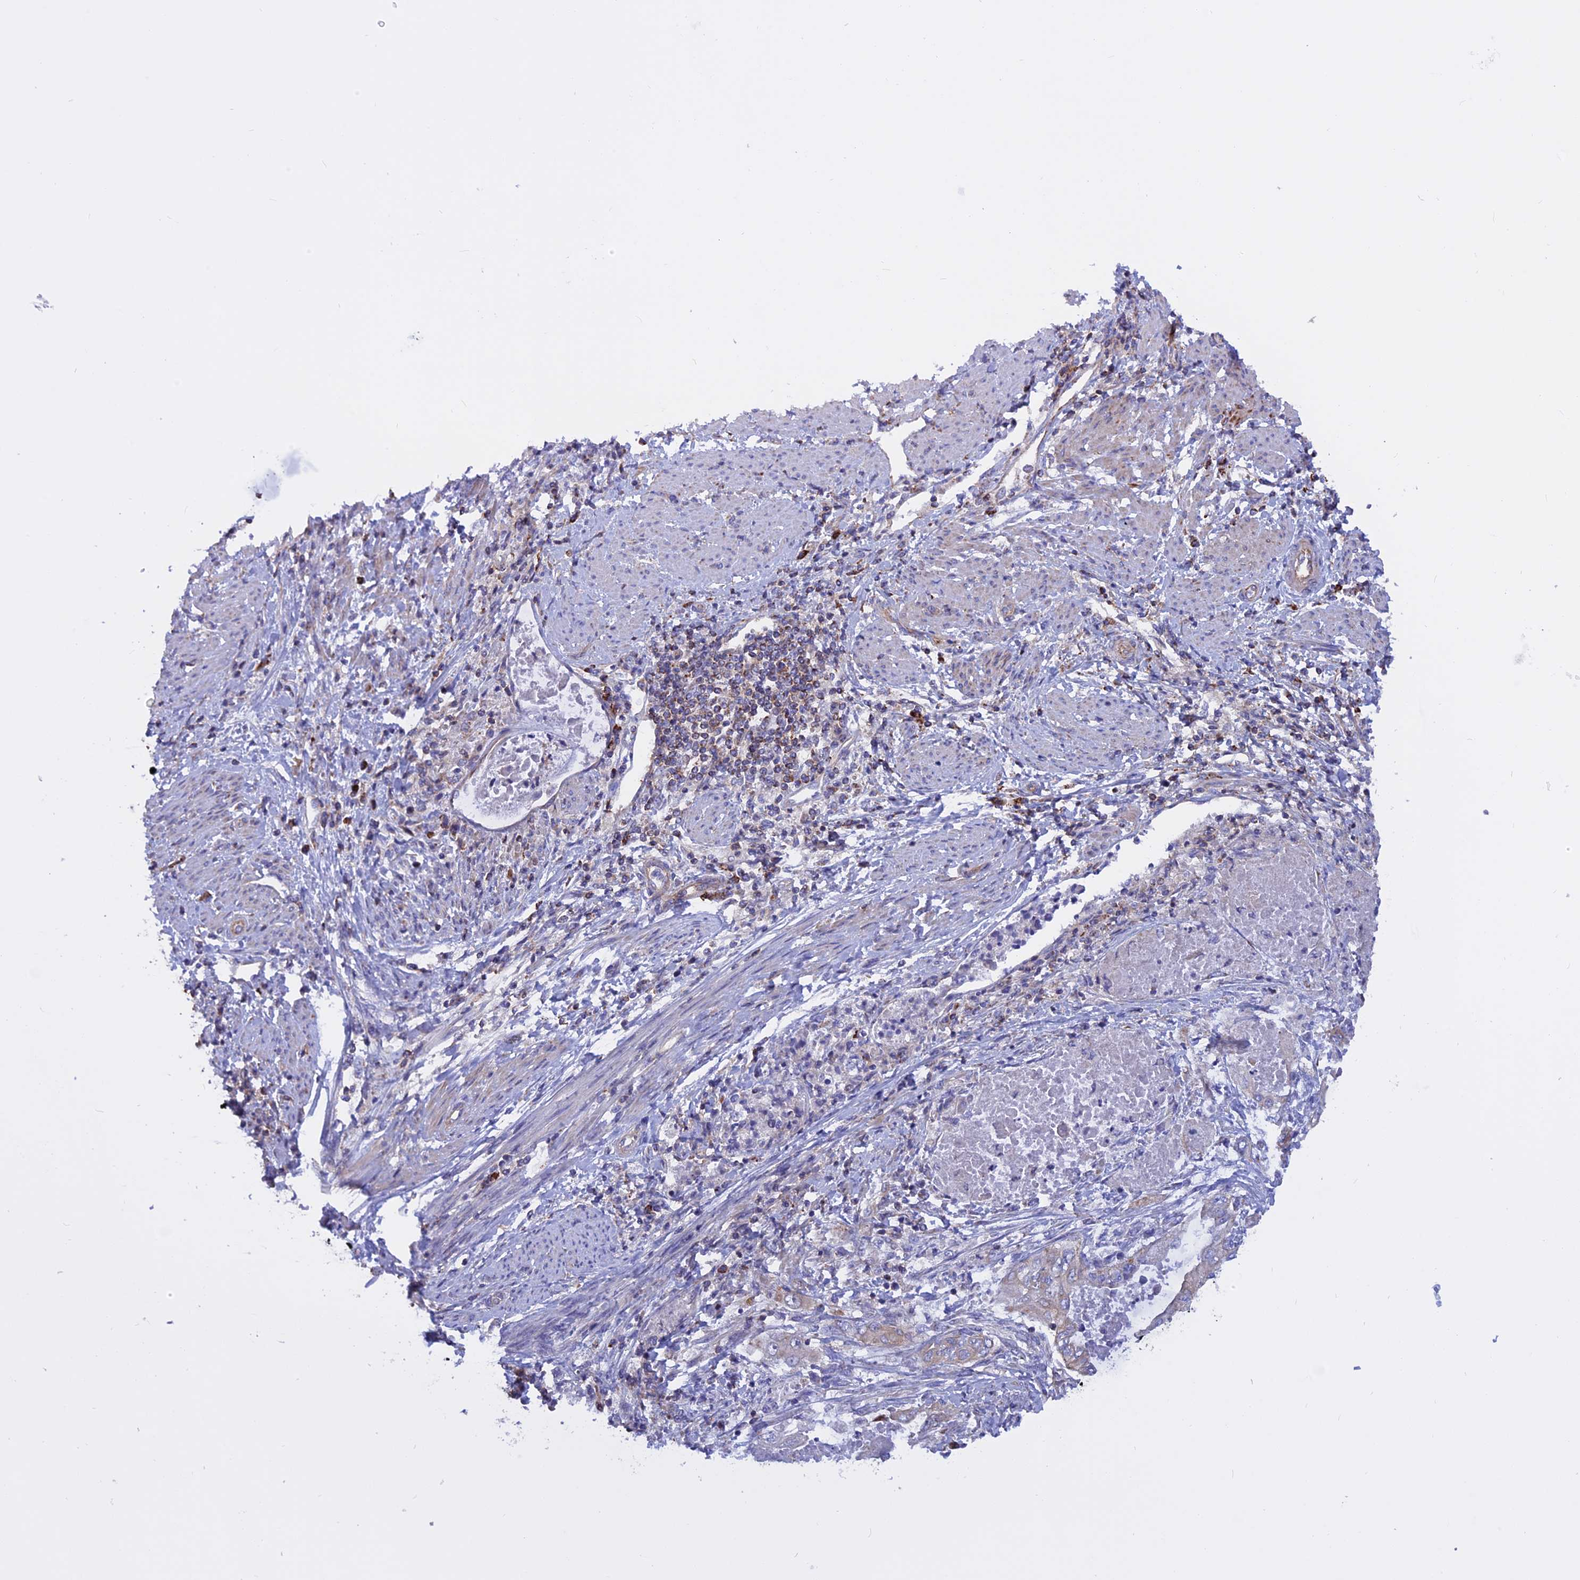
{"staining": {"intensity": "weak", "quantity": "<25%", "location": "cytoplasmic/membranous"}, "tissue": "endometrial cancer", "cell_type": "Tumor cells", "image_type": "cancer", "snomed": [{"axis": "morphology", "description": "Adenocarcinoma, NOS"}, {"axis": "topography", "description": "Uterus"}, {"axis": "topography", "description": "Endometrium"}], "caption": "Immunohistochemistry (IHC) micrograph of human endometrial cancer stained for a protein (brown), which demonstrates no positivity in tumor cells.", "gene": "GCDH", "patient": {"sex": "female", "age": 70}}